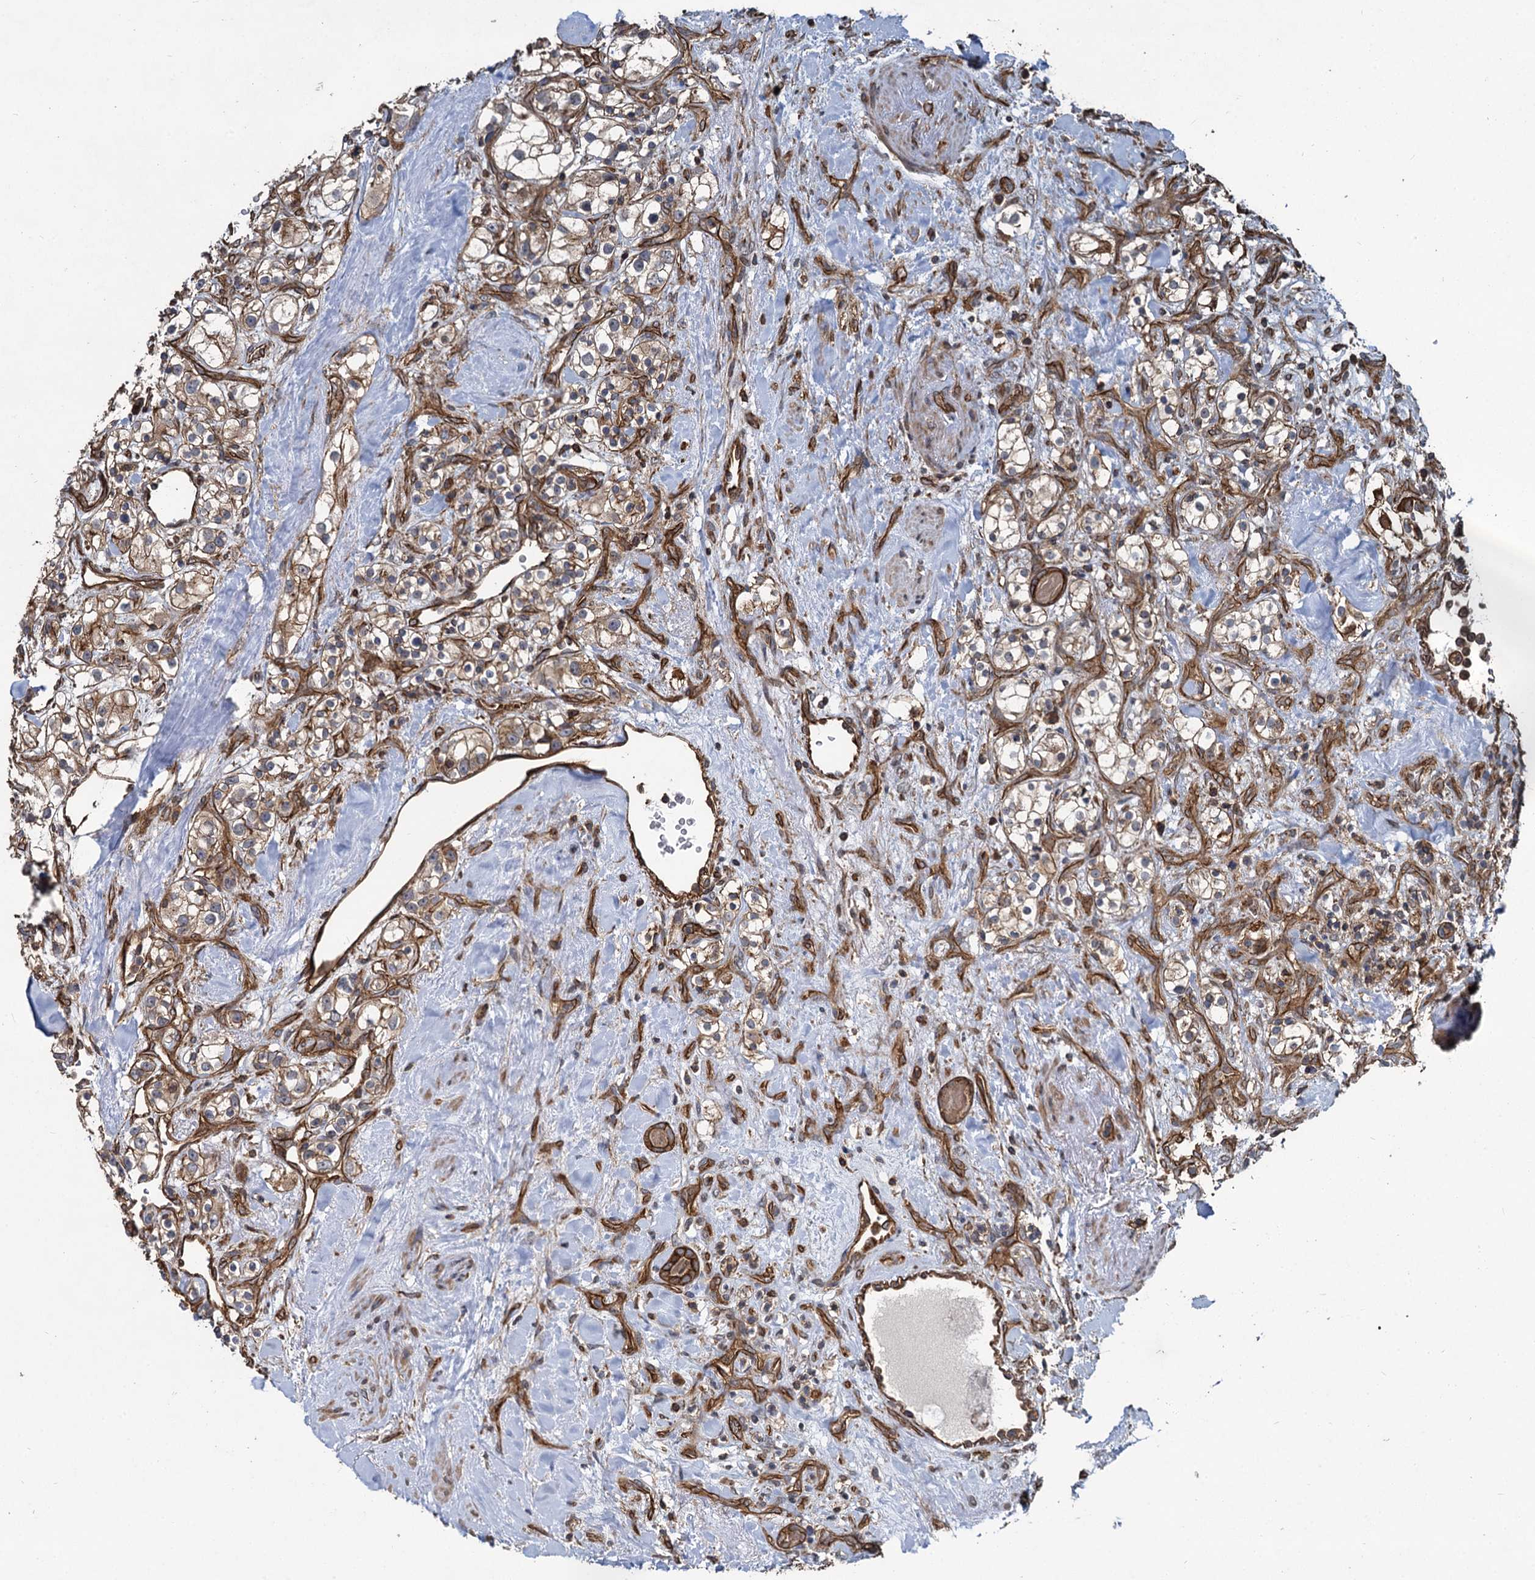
{"staining": {"intensity": "weak", "quantity": "<25%", "location": "cytoplasmic/membranous"}, "tissue": "renal cancer", "cell_type": "Tumor cells", "image_type": "cancer", "snomed": [{"axis": "morphology", "description": "Adenocarcinoma, NOS"}, {"axis": "topography", "description": "Kidney"}], "caption": "A micrograph of human renal adenocarcinoma is negative for staining in tumor cells.", "gene": "SVIP", "patient": {"sex": "male", "age": 77}}